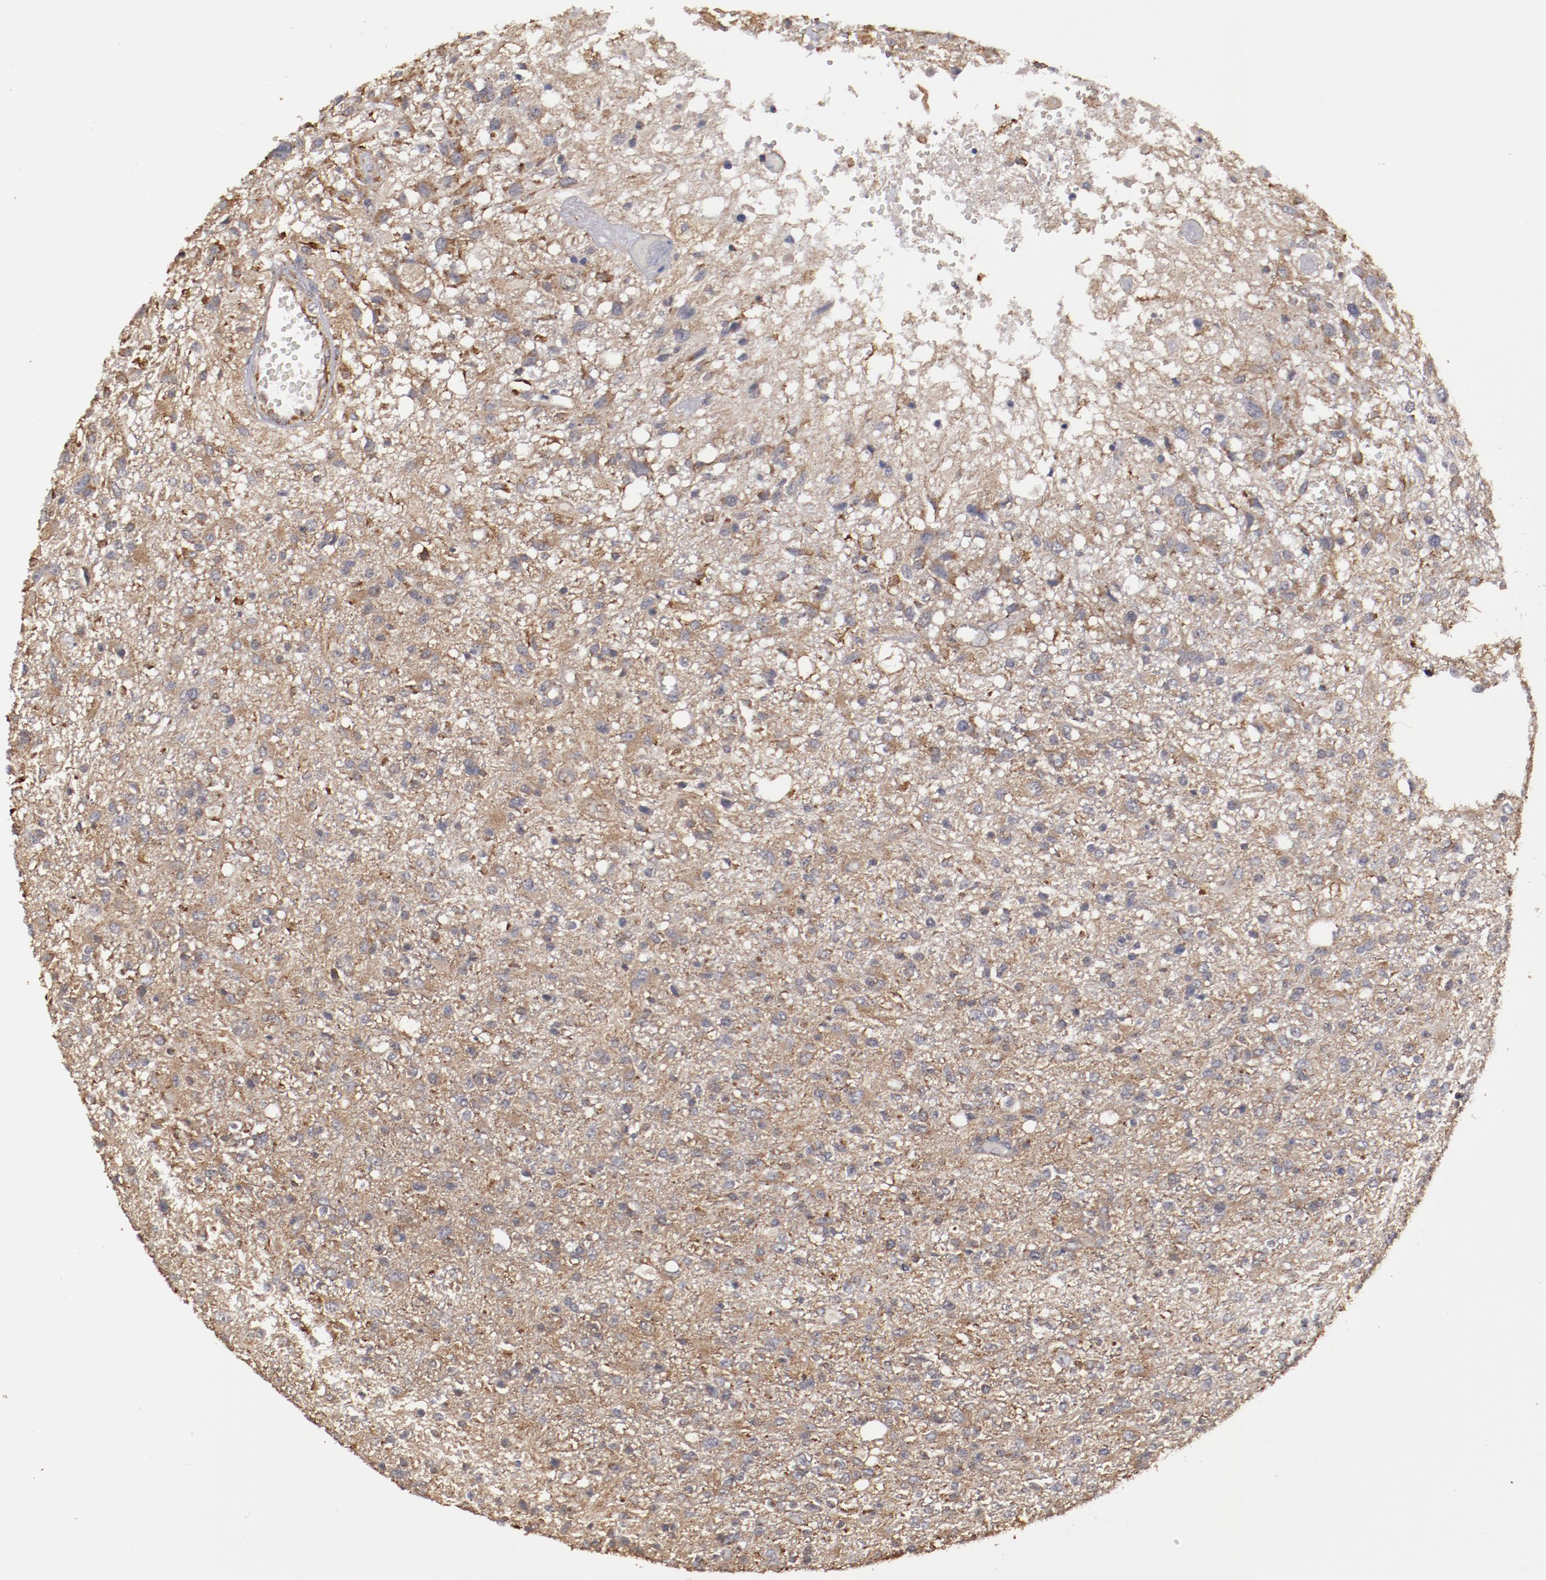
{"staining": {"intensity": "weak", "quantity": ">75%", "location": "cytoplasmic/membranous"}, "tissue": "glioma", "cell_type": "Tumor cells", "image_type": "cancer", "snomed": [{"axis": "morphology", "description": "Glioma, malignant, High grade"}, {"axis": "topography", "description": "Cerebral cortex"}], "caption": "Immunohistochemical staining of human glioma exhibits low levels of weak cytoplasmic/membranous protein staining in about >75% of tumor cells.", "gene": "RPS4Y1", "patient": {"sex": "male", "age": 76}}